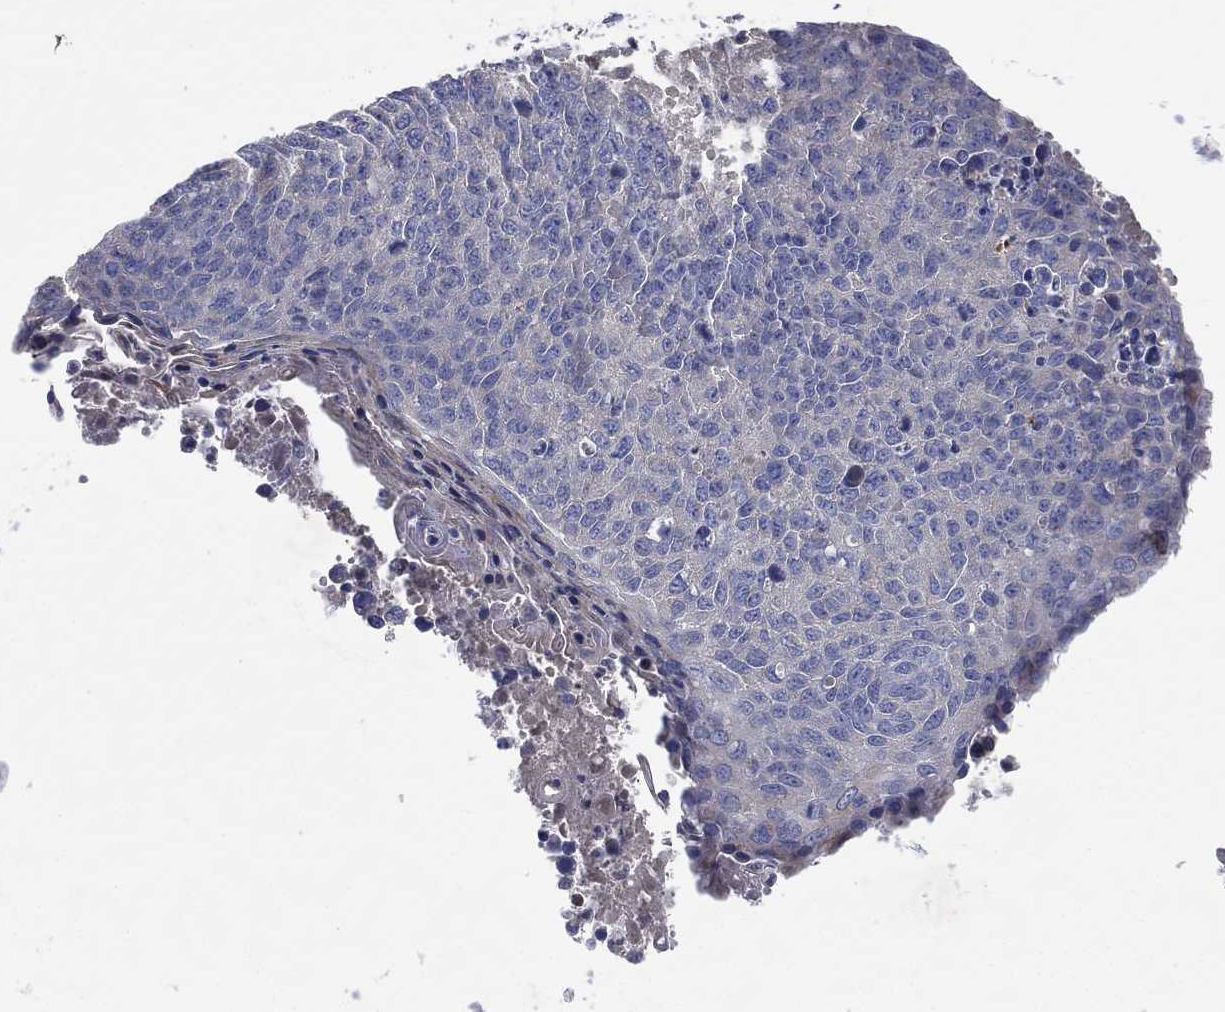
{"staining": {"intensity": "negative", "quantity": "none", "location": "none"}, "tissue": "lung cancer", "cell_type": "Tumor cells", "image_type": "cancer", "snomed": [{"axis": "morphology", "description": "Squamous cell carcinoma, NOS"}, {"axis": "topography", "description": "Lung"}], "caption": "High power microscopy micrograph of an immunohistochemistry (IHC) micrograph of lung squamous cell carcinoma, revealing no significant expression in tumor cells.", "gene": "FLI1", "patient": {"sex": "male", "age": 73}}